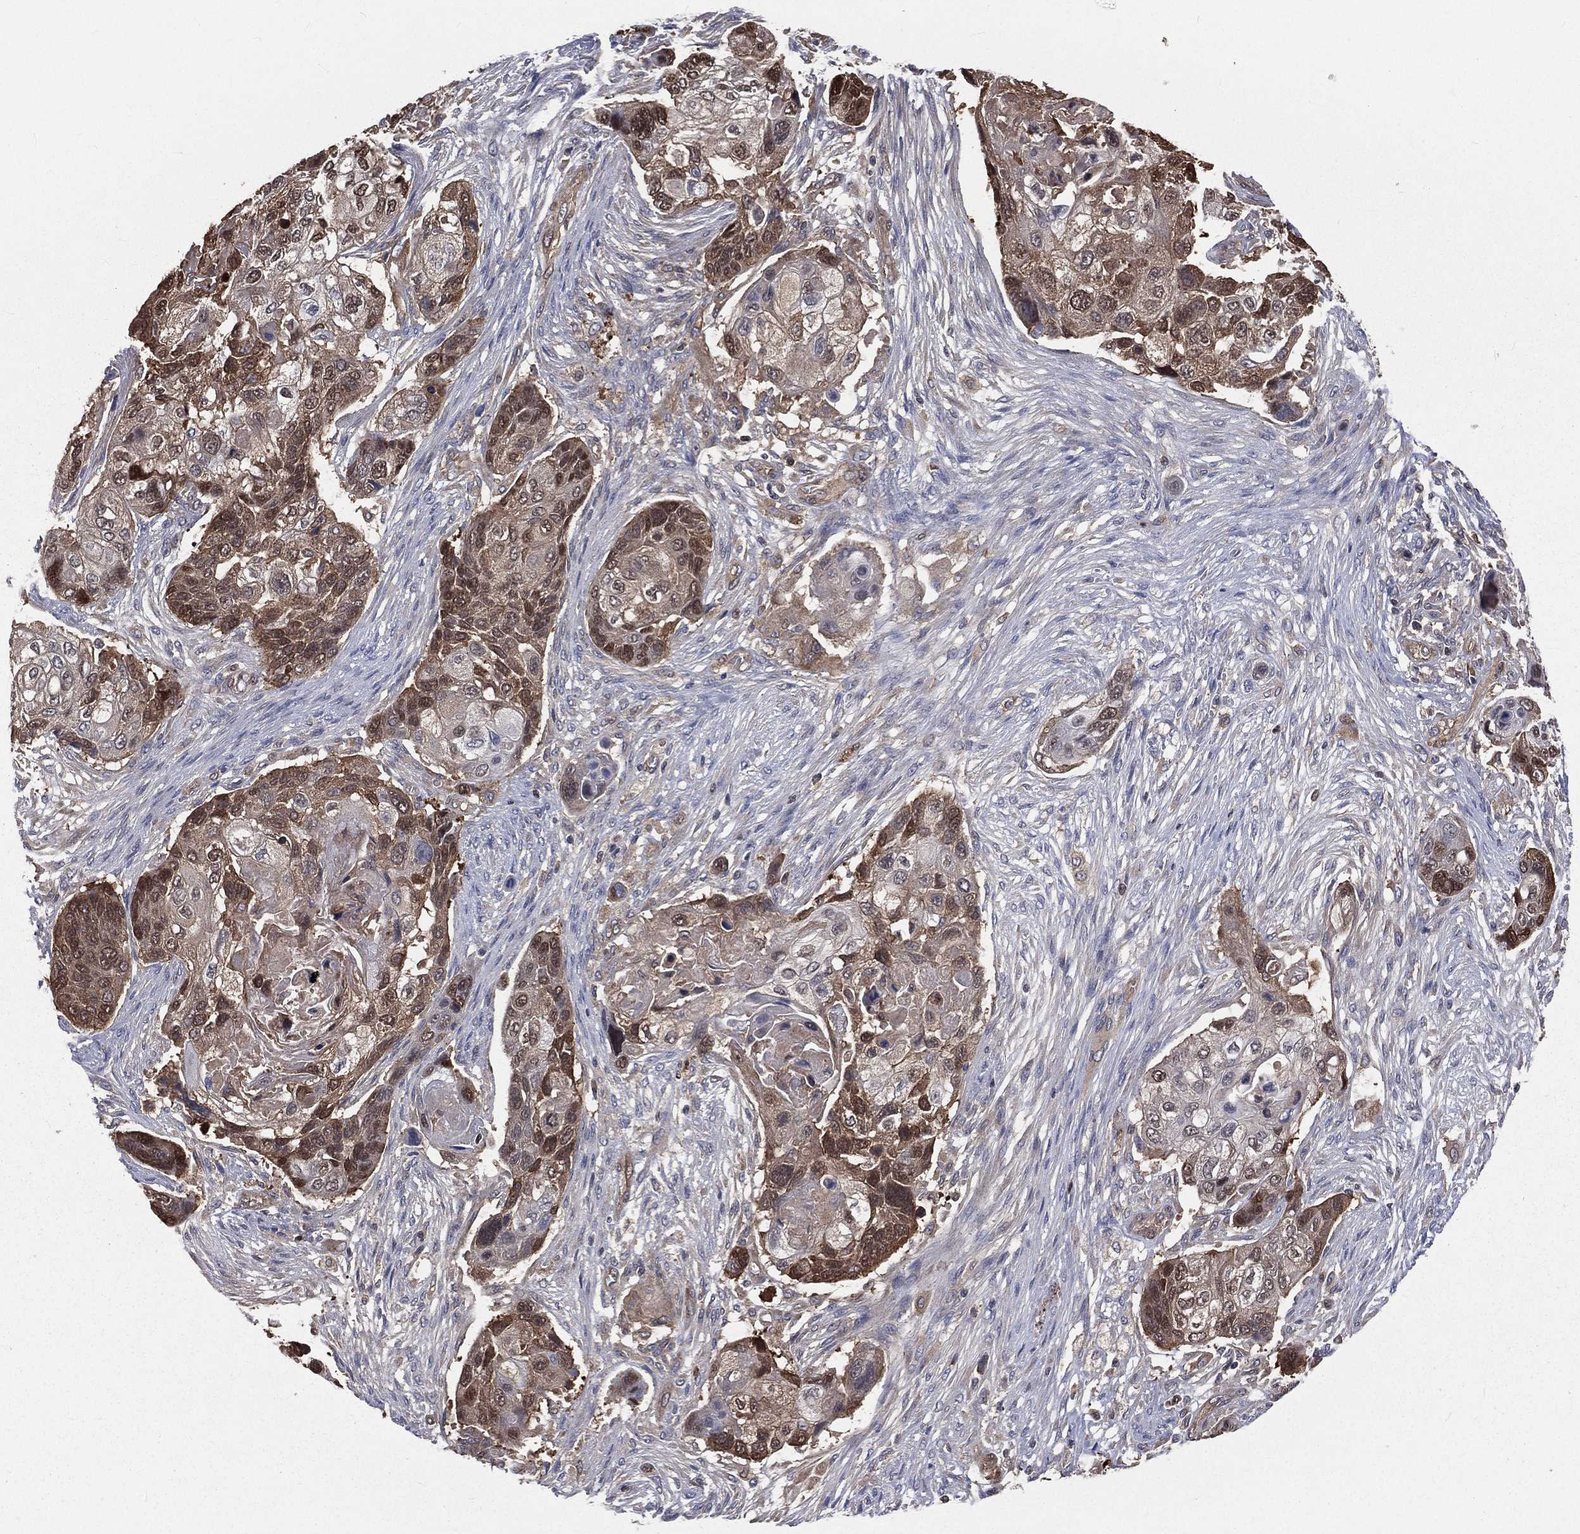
{"staining": {"intensity": "strong", "quantity": "25%-75%", "location": "cytoplasmic/membranous,nuclear"}, "tissue": "lung cancer", "cell_type": "Tumor cells", "image_type": "cancer", "snomed": [{"axis": "morphology", "description": "Squamous cell carcinoma, NOS"}, {"axis": "topography", "description": "Lung"}], "caption": "Lung squamous cell carcinoma stained with DAB (3,3'-diaminobenzidine) IHC displays high levels of strong cytoplasmic/membranous and nuclear staining in about 25%-75% of tumor cells.", "gene": "TBC1D2", "patient": {"sex": "male", "age": 69}}